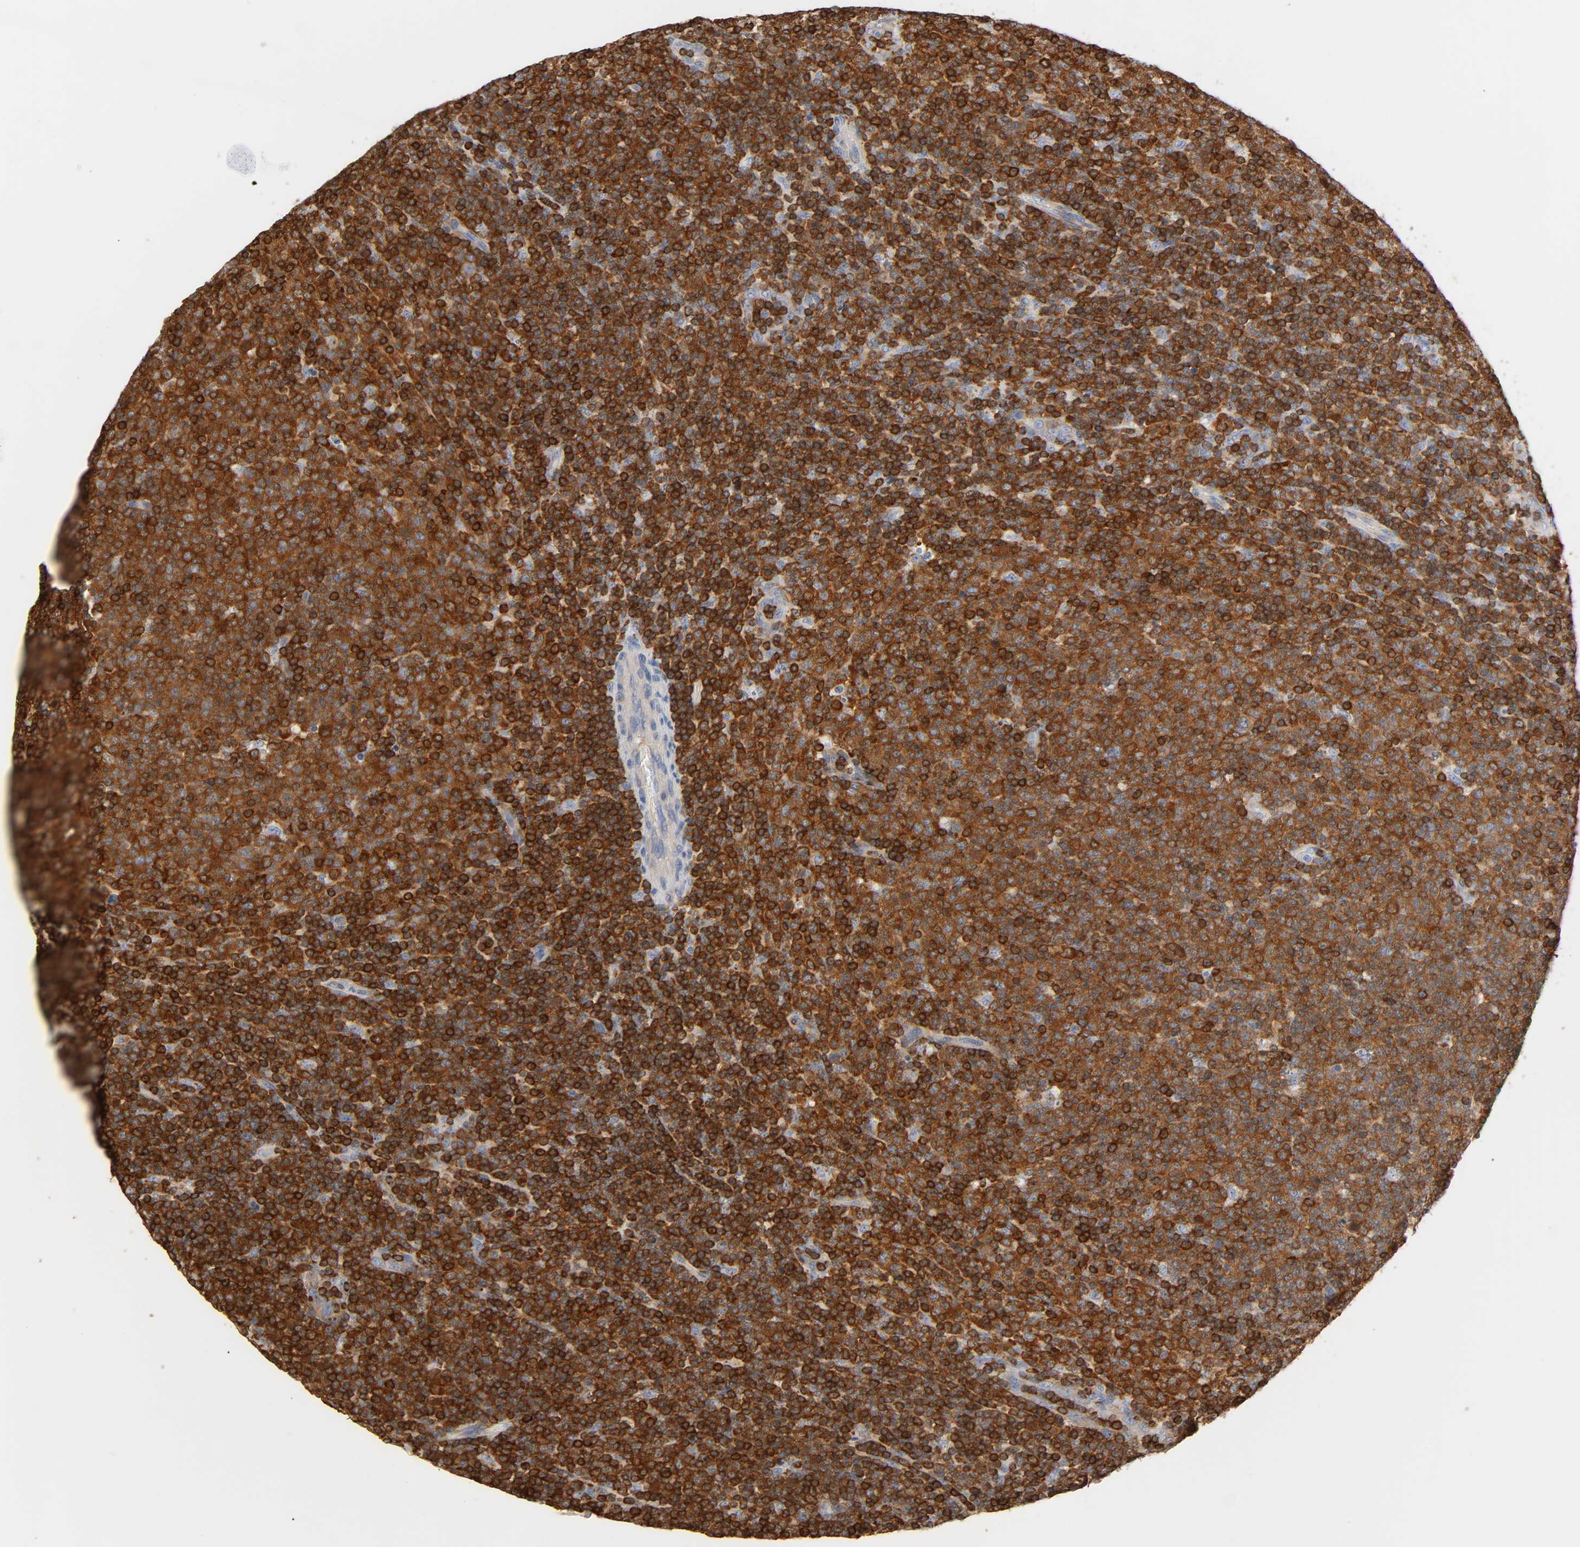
{"staining": {"intensity": "strong", "quantity": ">75%", "location": "cytoplasmic/membranous"}, "tissue": "lymphoma", "cell_type": "Tumor cells", "image_type": "cancer", "snomed": [{"axis": "morphology", "description": "Malignant lymphoma, non-Hodgkin's type, Low grade"}, {"axis": "topography", "description": "Lymph node"}], "caption": "The immunohistochemical stain shows strong cytoplasmic/membranous staining in tumor cells of low-grade malignant lymphoma, non-Hodgkin's type tissue. Nuclei are stained in blue.", "gene": "BIN1", "patient": {"sex": "male", "age": 70}}